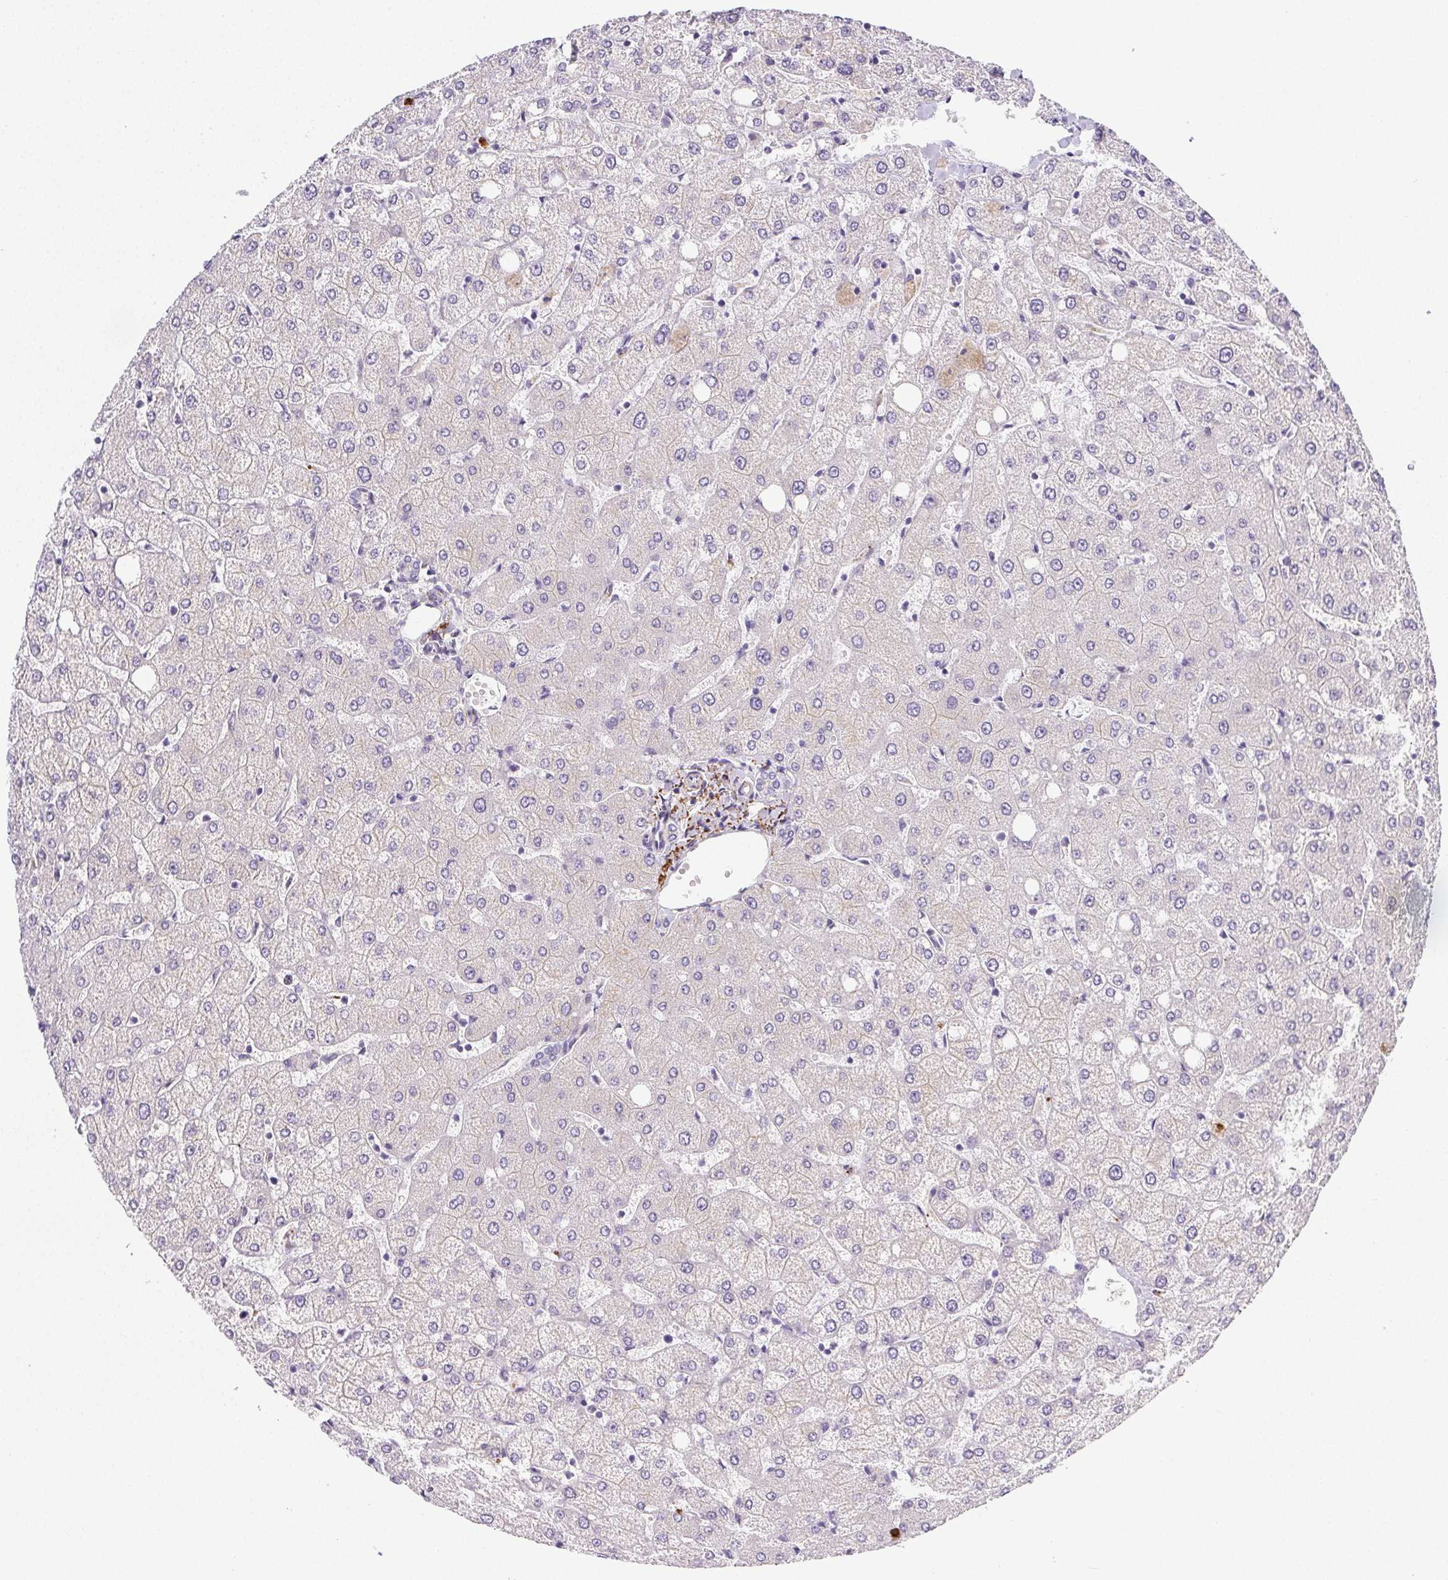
{"staining": {"intensity": "negative", "quantity": "none", "location": "none"}, "tissue": "liver", "cell_type": "Cholangiocytes", "image_type": "normal", "snomed": [{"axis": "morphology", "description": "Normal tissue, NOS"}, {"axis": "topography", "description": "Liver"}], "caption": "Image shows no protein positivity in cholangiocytes of unremarkable liver.", "gene": "VTN", "patient": {"sex": "female", "age": 54}}